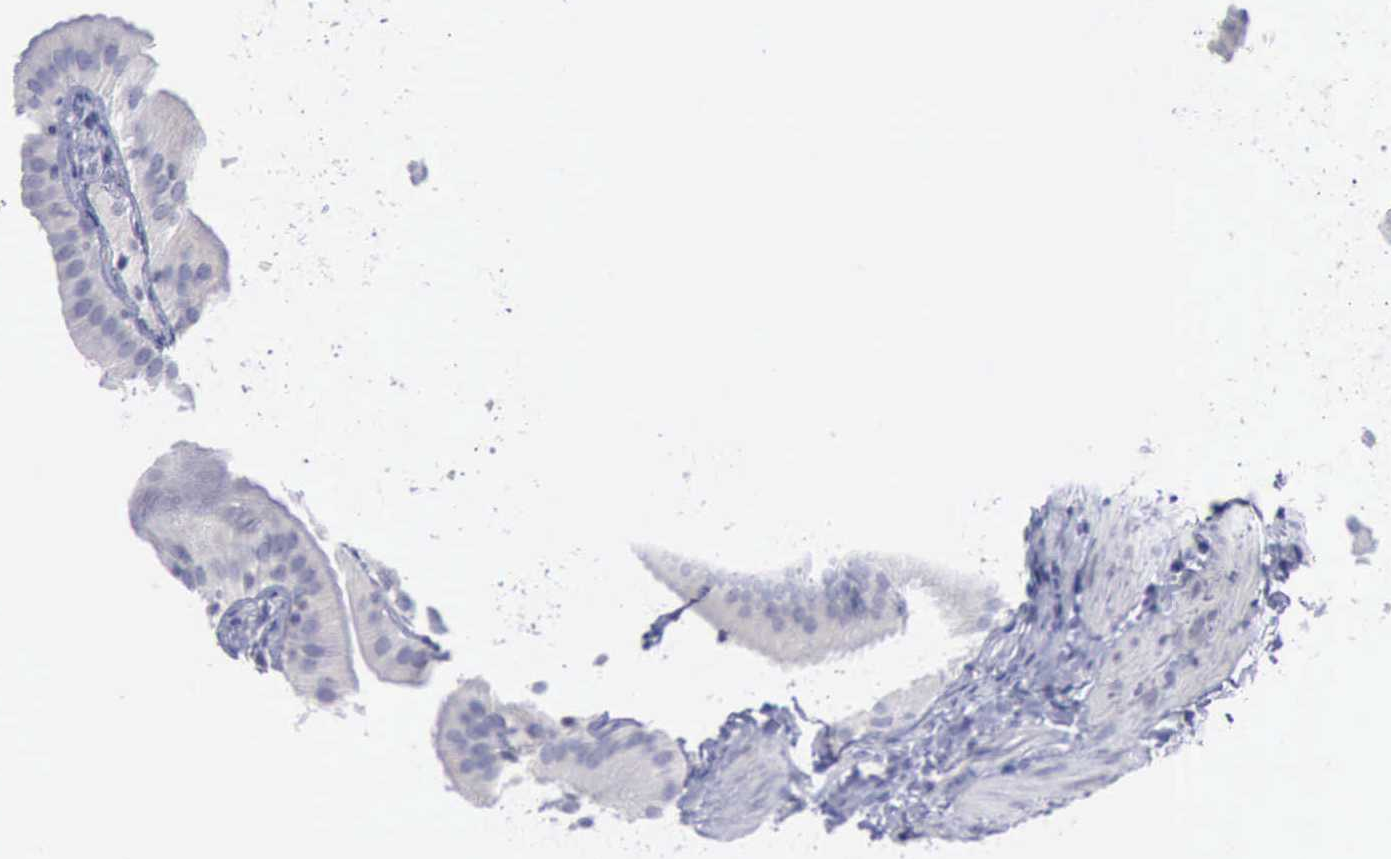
{"staining": {"intensity": "negative", "quantity": "none", "location": "none"}, "tissue": "gallbladder", "cell_type": "Glandular cells", "image_type": "normal", "snomed": [{"axis": "morphology", "description": "Normal tissue, NOS"}, {"axis": "topography", "description": "Gallbladder"}], "caption": "There is no significant staining in glandular cells of gallbladder. Brightfield microscopy of immunohistochemistry stained with DAB (brown) and hematoxylin (blue), captured at high magnification.", "gene": "SATB2", "patient": {"sex": "female", "age": 24}}